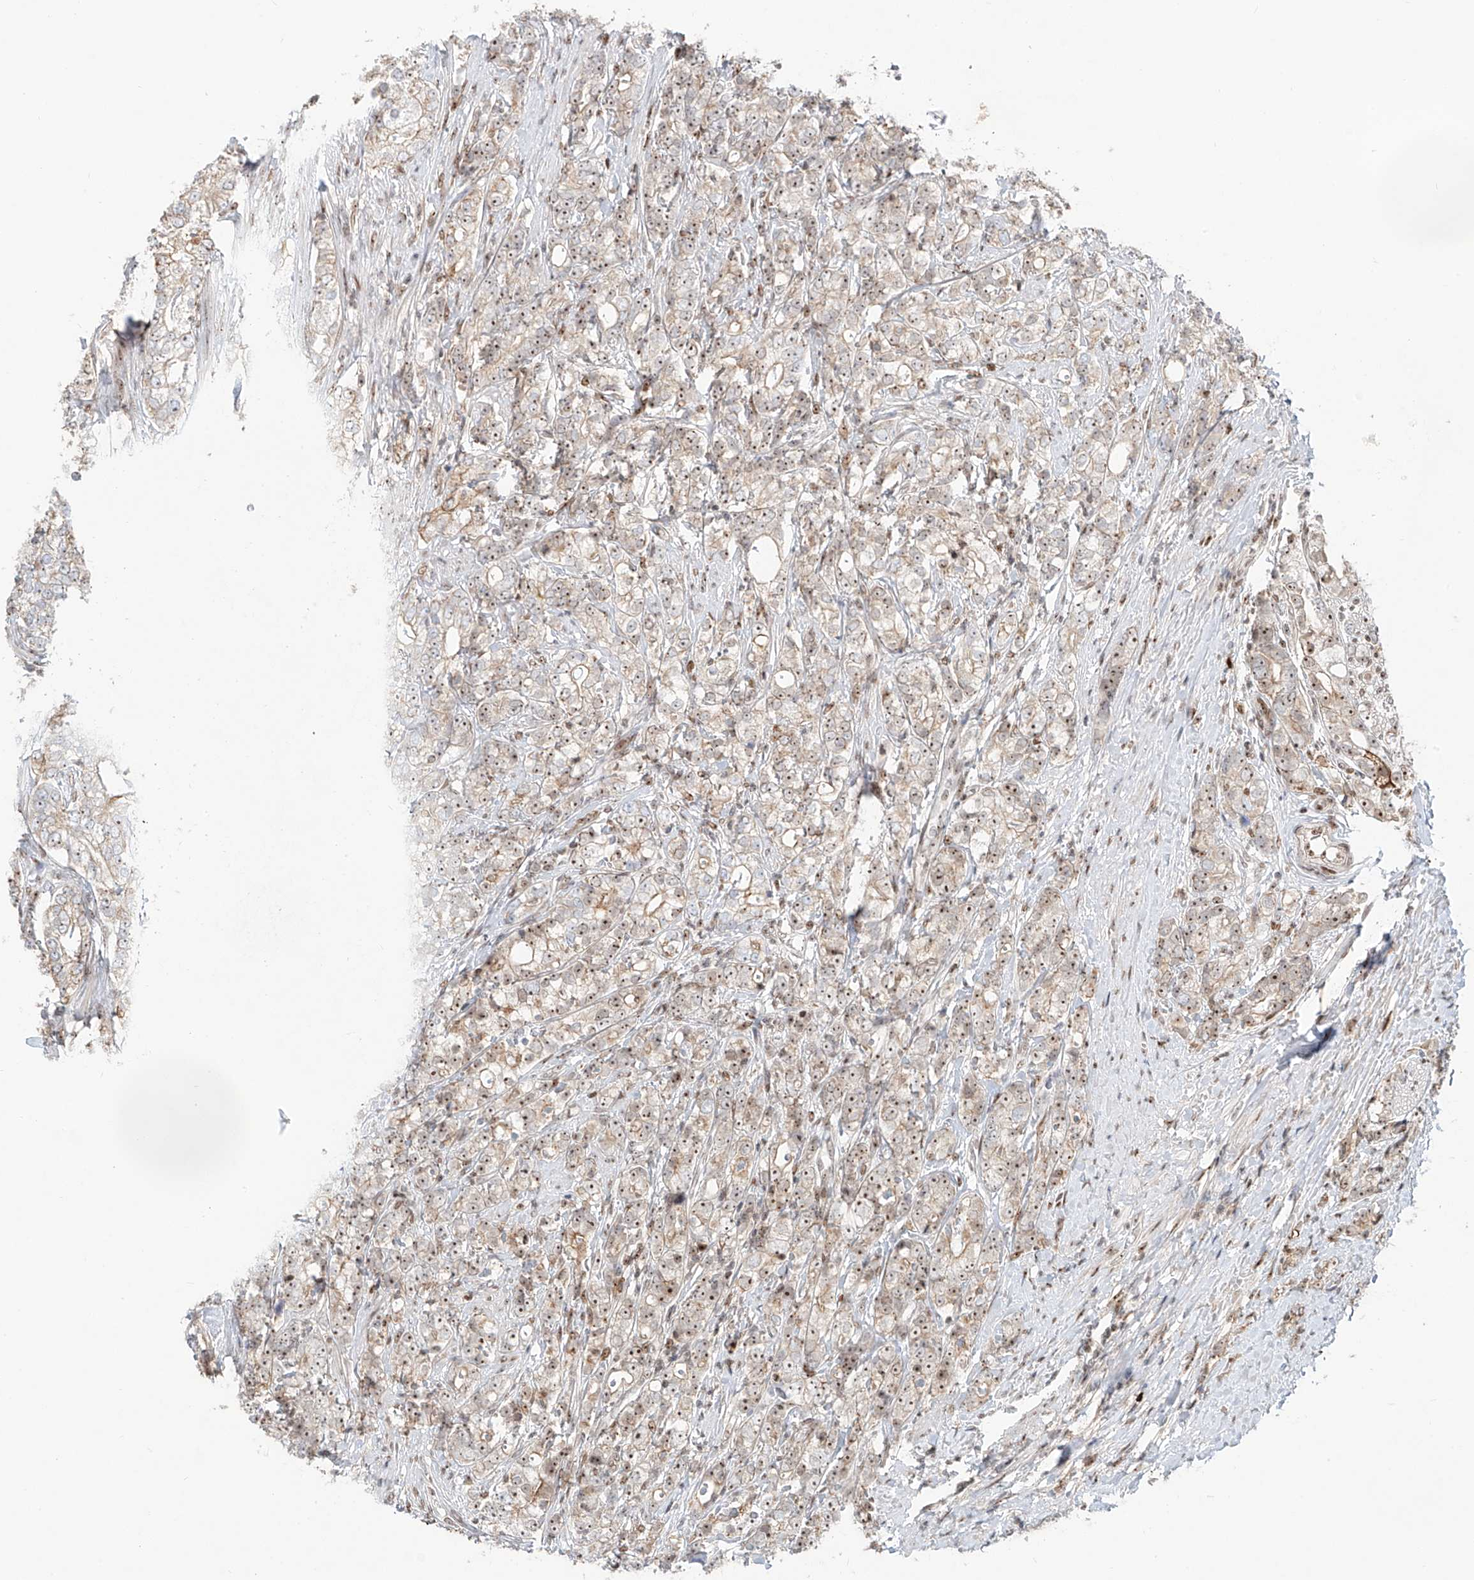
{"staining": {"intensity": "moderate", "quantity": ">75%", "location": "cytoplasmic/membranous,nuclear"}, "tissue": "prostate cancer", "cell_type": "Tumor cells", "image_type": "cancer", "snomed": [{"axis": "morphology", "description": "Adenocarcinoma, High grade"}, {"axis": "topography", "description": "Prostate"}], "caption": "Tumor cells reveal medium levels of moderate cytoplasmic/membranous and nuclear staining in about >75% of cells in prostate high-grade adenocarcinoma.", "gene": "ZNF512", "patient": {"sex": "male", "age": 69}}